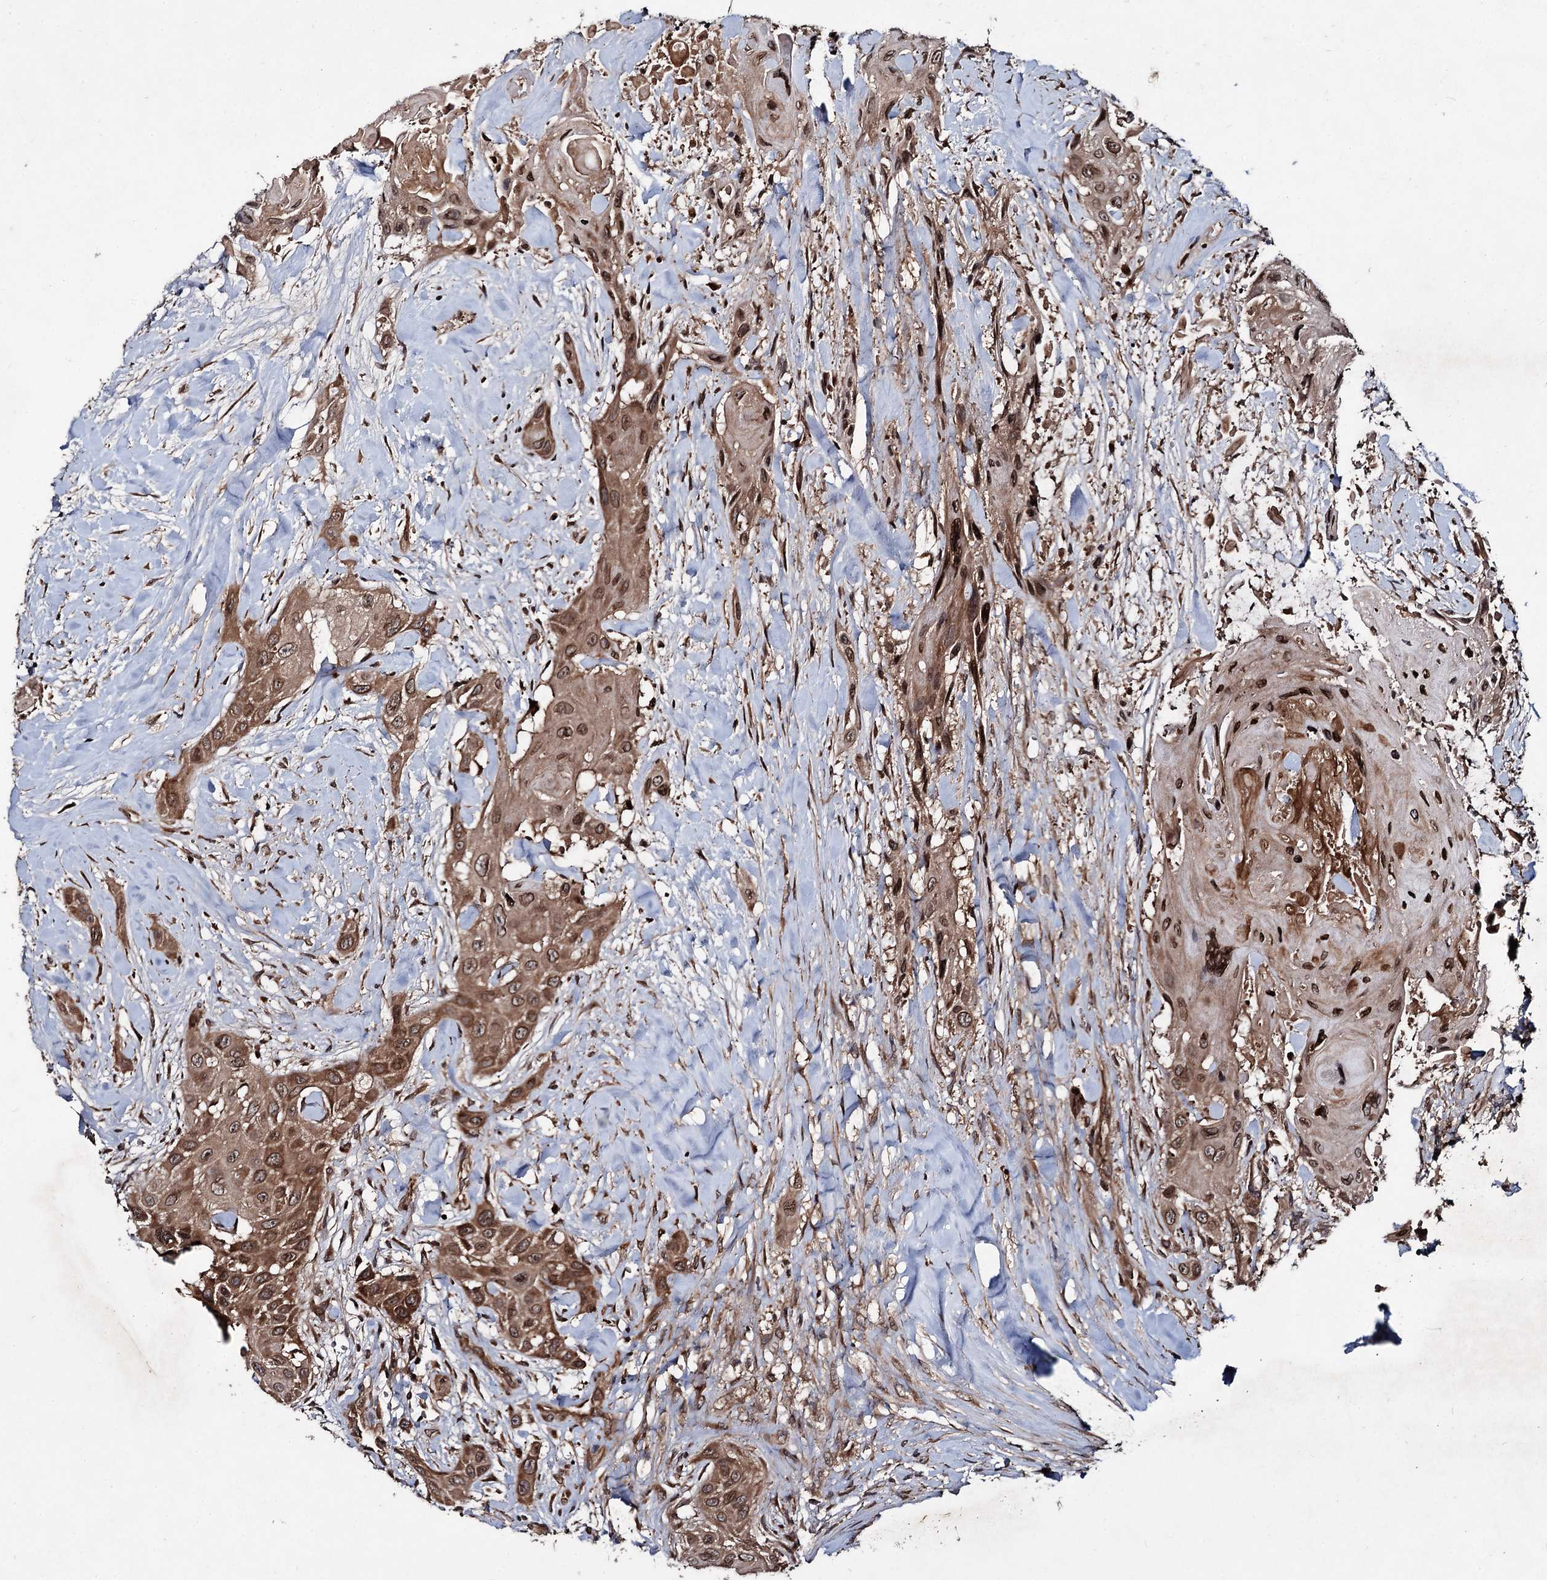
{"staining": {"intensity": "moderate", "quantity": ">75%", "location": "cytoplasmic/membranous,nuclear"}, "tissue": "head and neck cancer", "cell_type": "Tumor cells", "image_type": "cancer", "snomed": [{"axis": "morphology", "description": "Squamous cell carcinoma, NOS"}, {"axis": "topography", "description": "Head-Neck"}], "caption": "Head and neck cancer stained for a protein shows moderate cytoplasmic/membranous and nuclear positivity in tumor cells.", "gene": "DCP1B", "patient": {"sex": "male", "age": 81}}